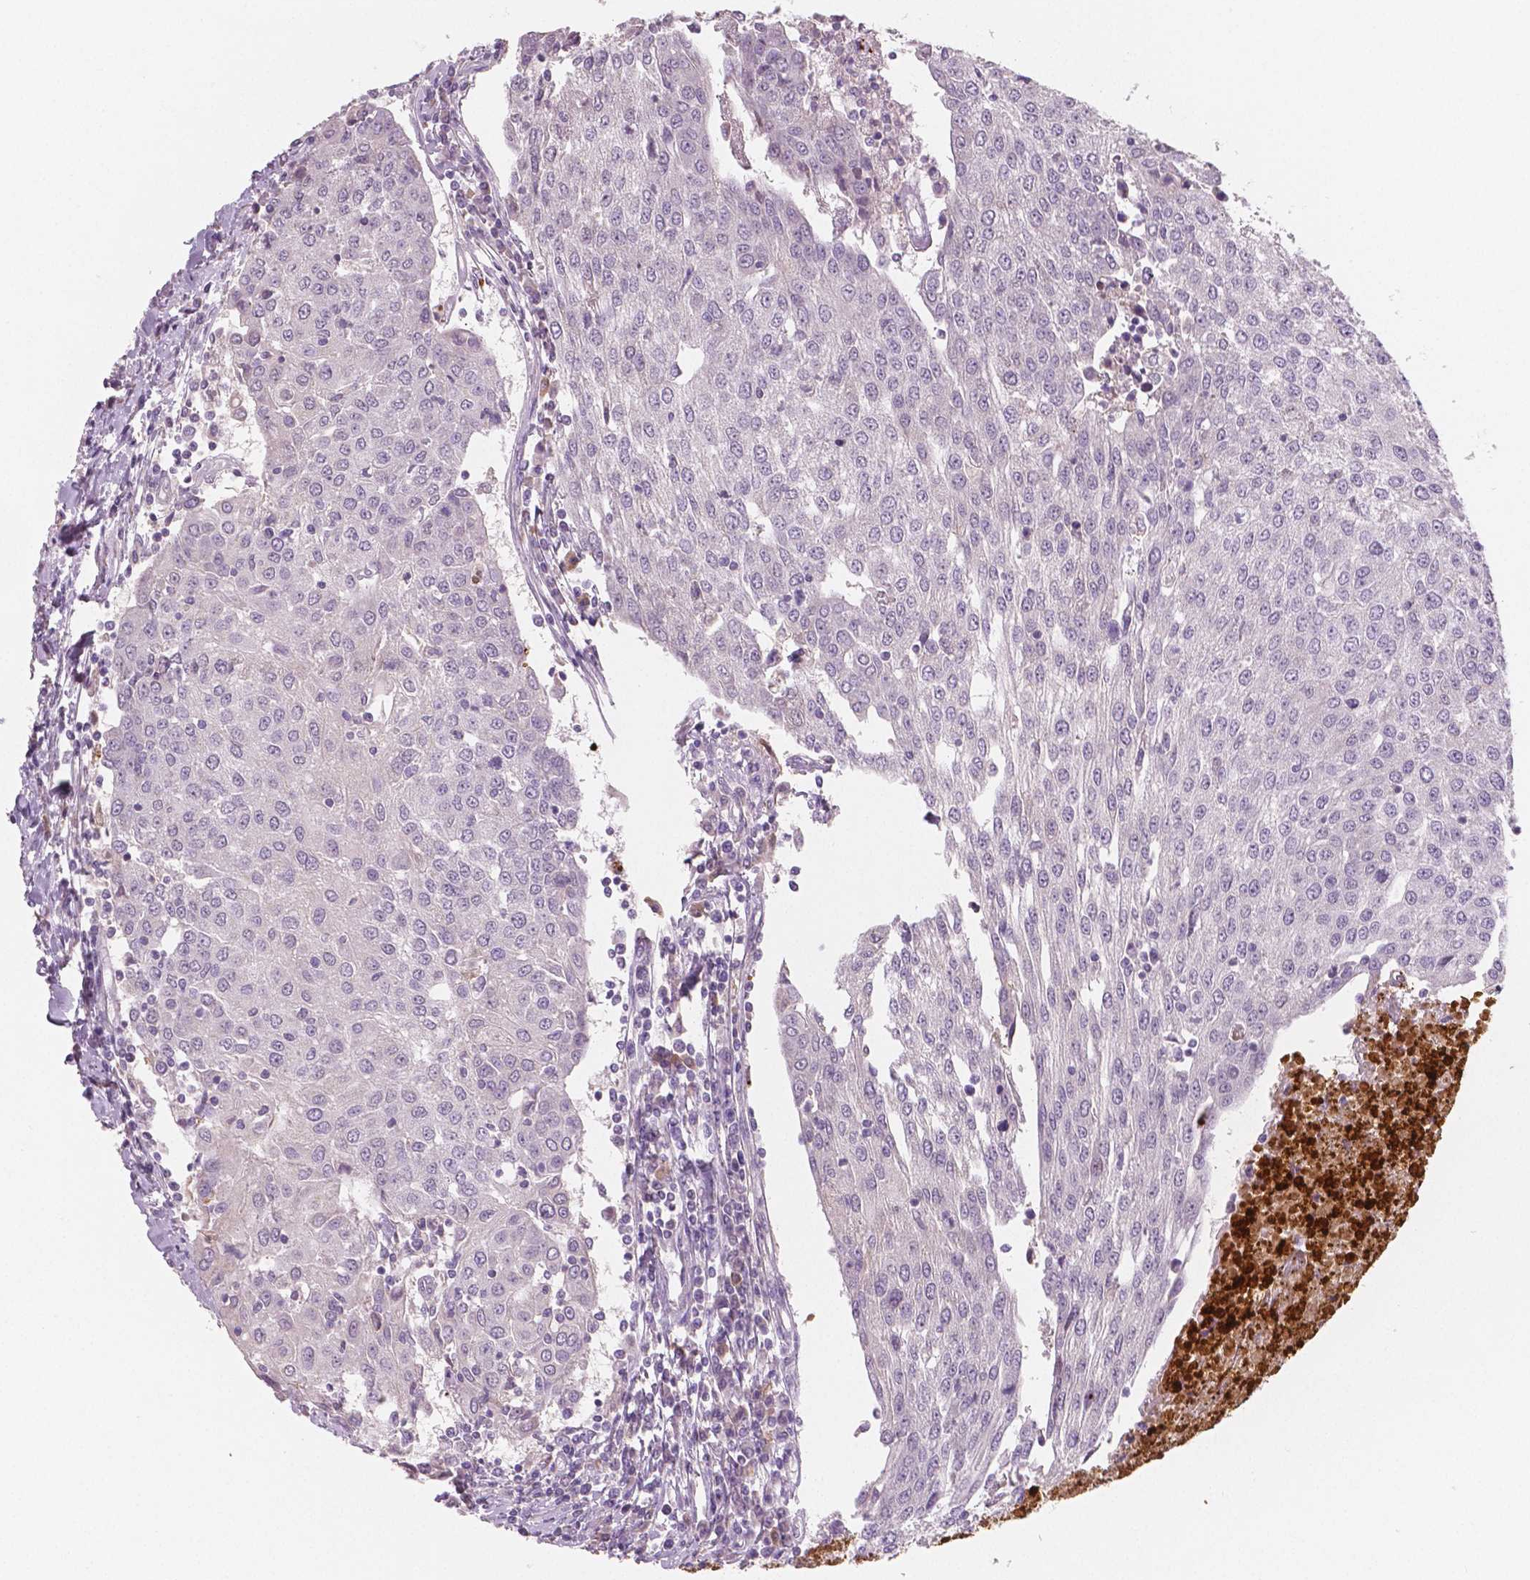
{"staining": {"intensity": "negative", "quantity": "none", "location": "none"}, "tissue": "urothelial cancer", "cell_type": "Tumor cells", "image_type": "cancer", "snomed": [{"axis": "morphology", "description": "Urothelial carcinoma, High grade"}, {"axis": "topography", "description": "Urinary bladder"}], "caption": "Urothelial cancer was stained to show a protein in brown. There is no significant expression in tumor cells. The staining is performed using DAB (3,3'-diaminobenzidine) brown chromogen with nuclei counter-stained in using hematoxylin.", "gene": "APOA4", "patient": {"sex": "female", "age": 85}}